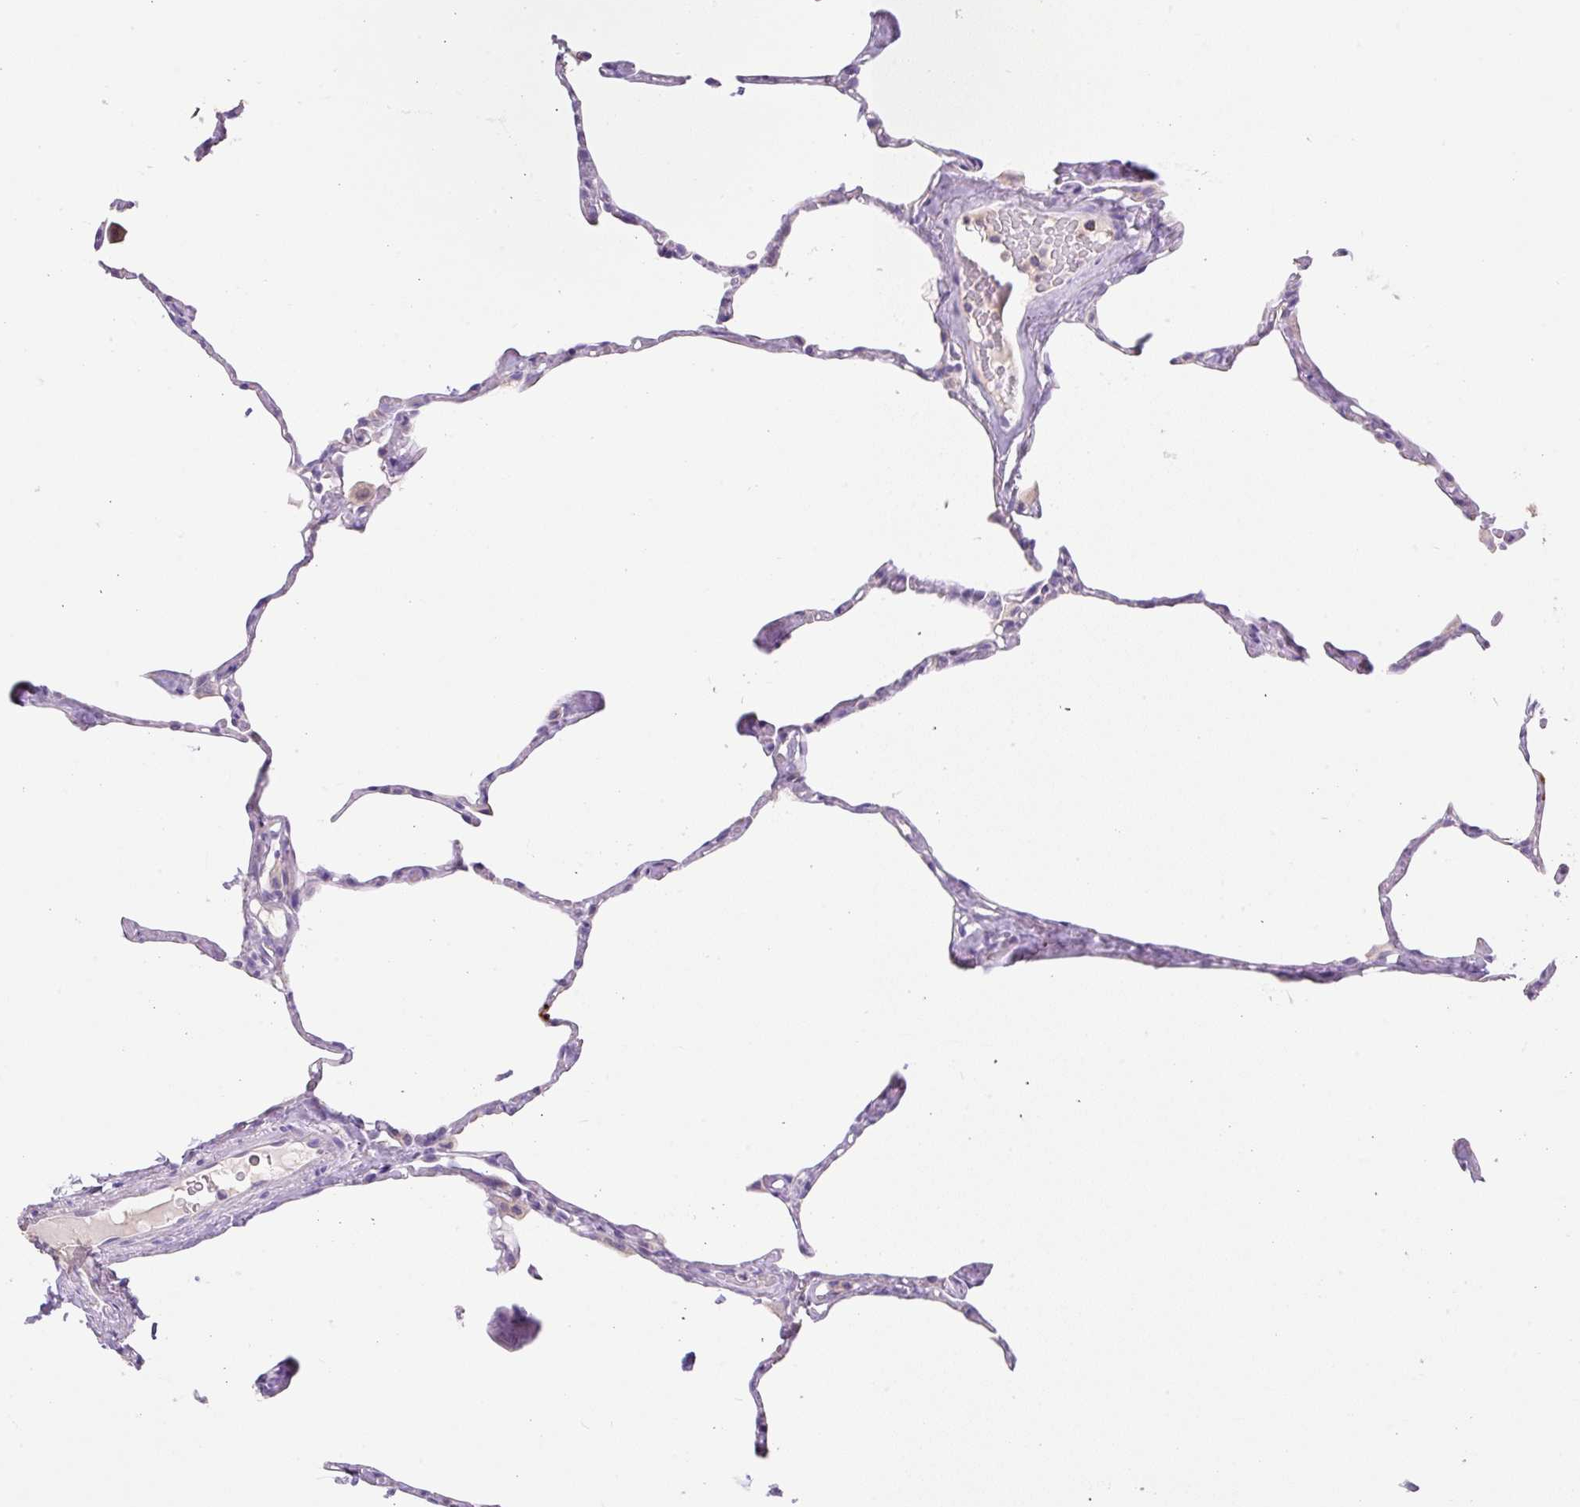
{"staining": {"intensity": "negative", "quantity": "none", "location": "none"}, "tissue": "lung", "cell_type": "Alveolar cells", "image_type": "normal", "snomed": [{"axis": "morphology", "description": "Normal tissue, NOS"}, {"axis": "topography", "description": "Lung"}], "caption": "There is no significant positivity in alveolar cells of lung. (Brightfield microscopy of DAB (3,3'-diaminobenzidine) immunohistochemistry (IHC) at high magnification).", "gene": "TDRD15", "patient": {"sex": "male", "age": 65}}